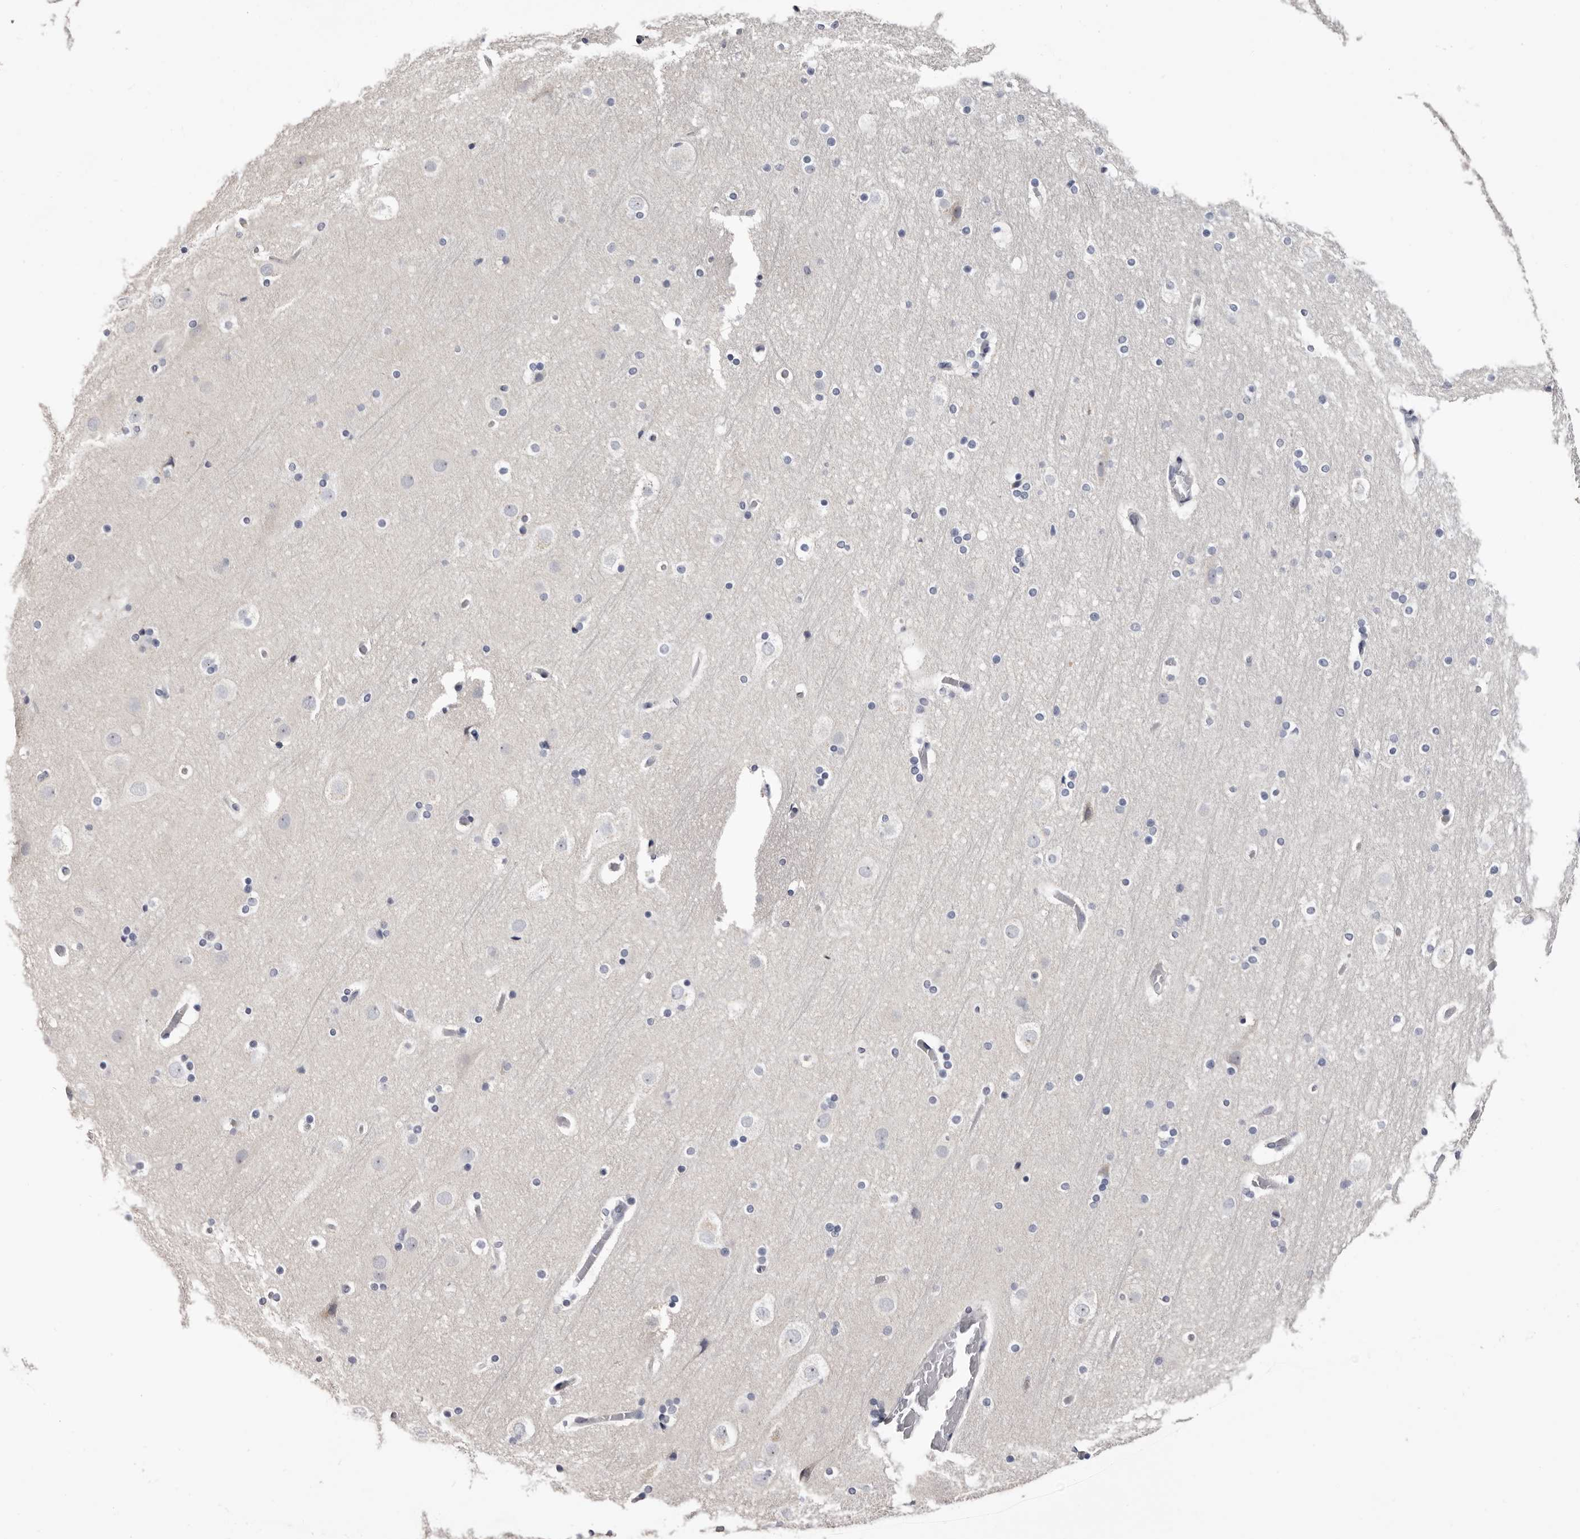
{"staining": {"intensity": "negative", "quantity": "none", "location": "none"}, "tissue": "cerebral cortex", "cell_type": "Endothelial cells", "image_type": "normal", "snomed": [{"axis": "morphology", "description": "Normal tissue, NOS"}, {"axis": "topography", "description": "Cerebral cortex"}], "caption": "An IHC histopathology image of unremarkable cerebral cortex is shown. There is no staining in endothelial cells of cerebral cortex. (Stains: DAB (3,3'-diaminobenzidine) IHC with hematoxylin counter stain, Microscopy: brightfield microscopy at high magnification).", "gene": "CASQ1", "patient": {"sex": "male", "age": 57}}